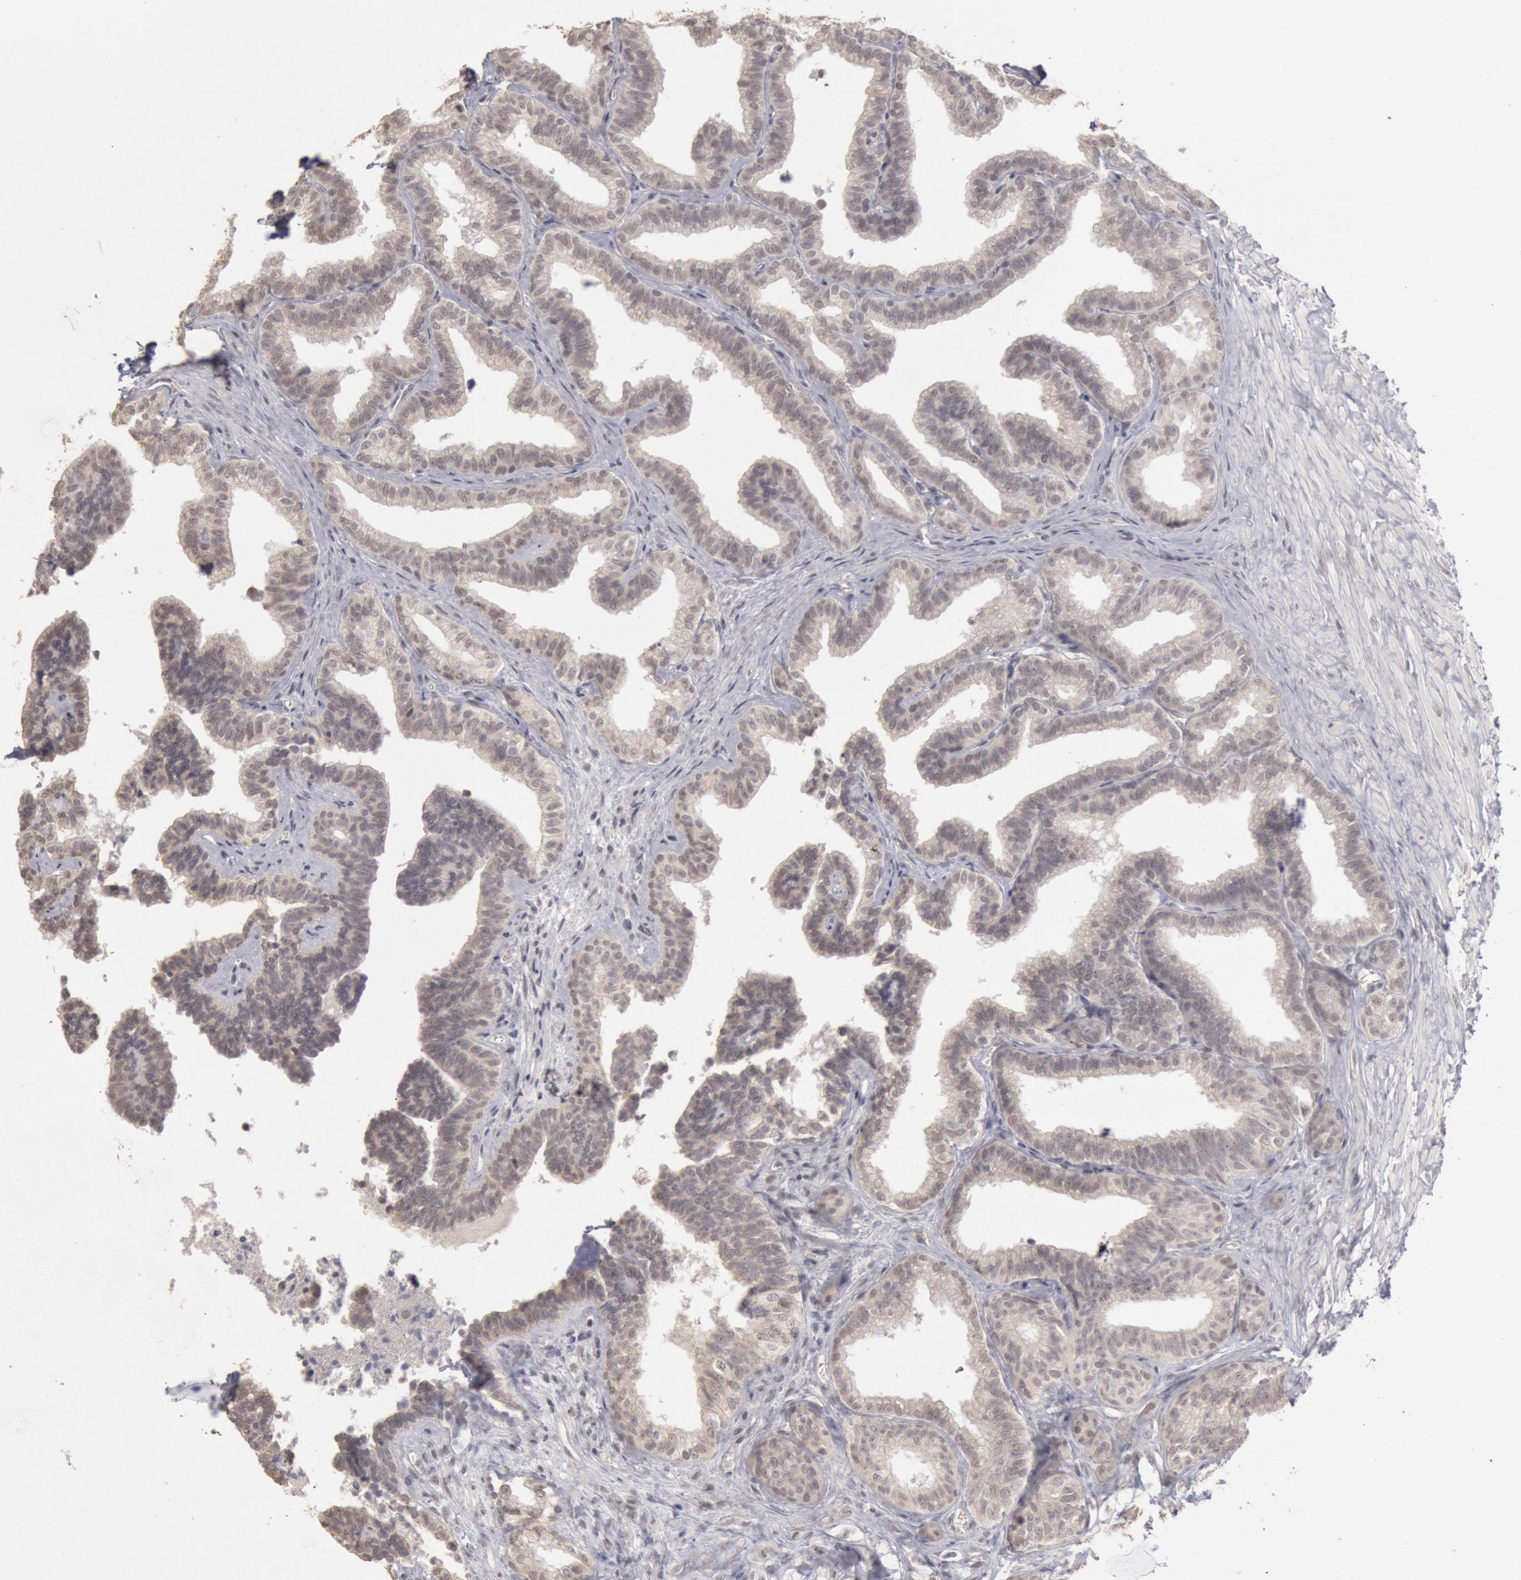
{"staining": {"intensity": "negative", "quantity": "none", "location": "none"}, "tissue": "seminal vesicle", "cell_type": "Glandular cells", "image_type": "normal", "snomed": [{"axis": "morphology", "description": "Normal tissue, NOS"}, {"axis": "topography", "description": "Seminal veicle"}], "caption": "This is an immunohistochemistry (IHC) photomicrograph of unremarkable human seminal vesicle. There is no staining in glandular cells.", "gene": "RIMBP3B", "patient": {"sex": "male", "age": 26}}